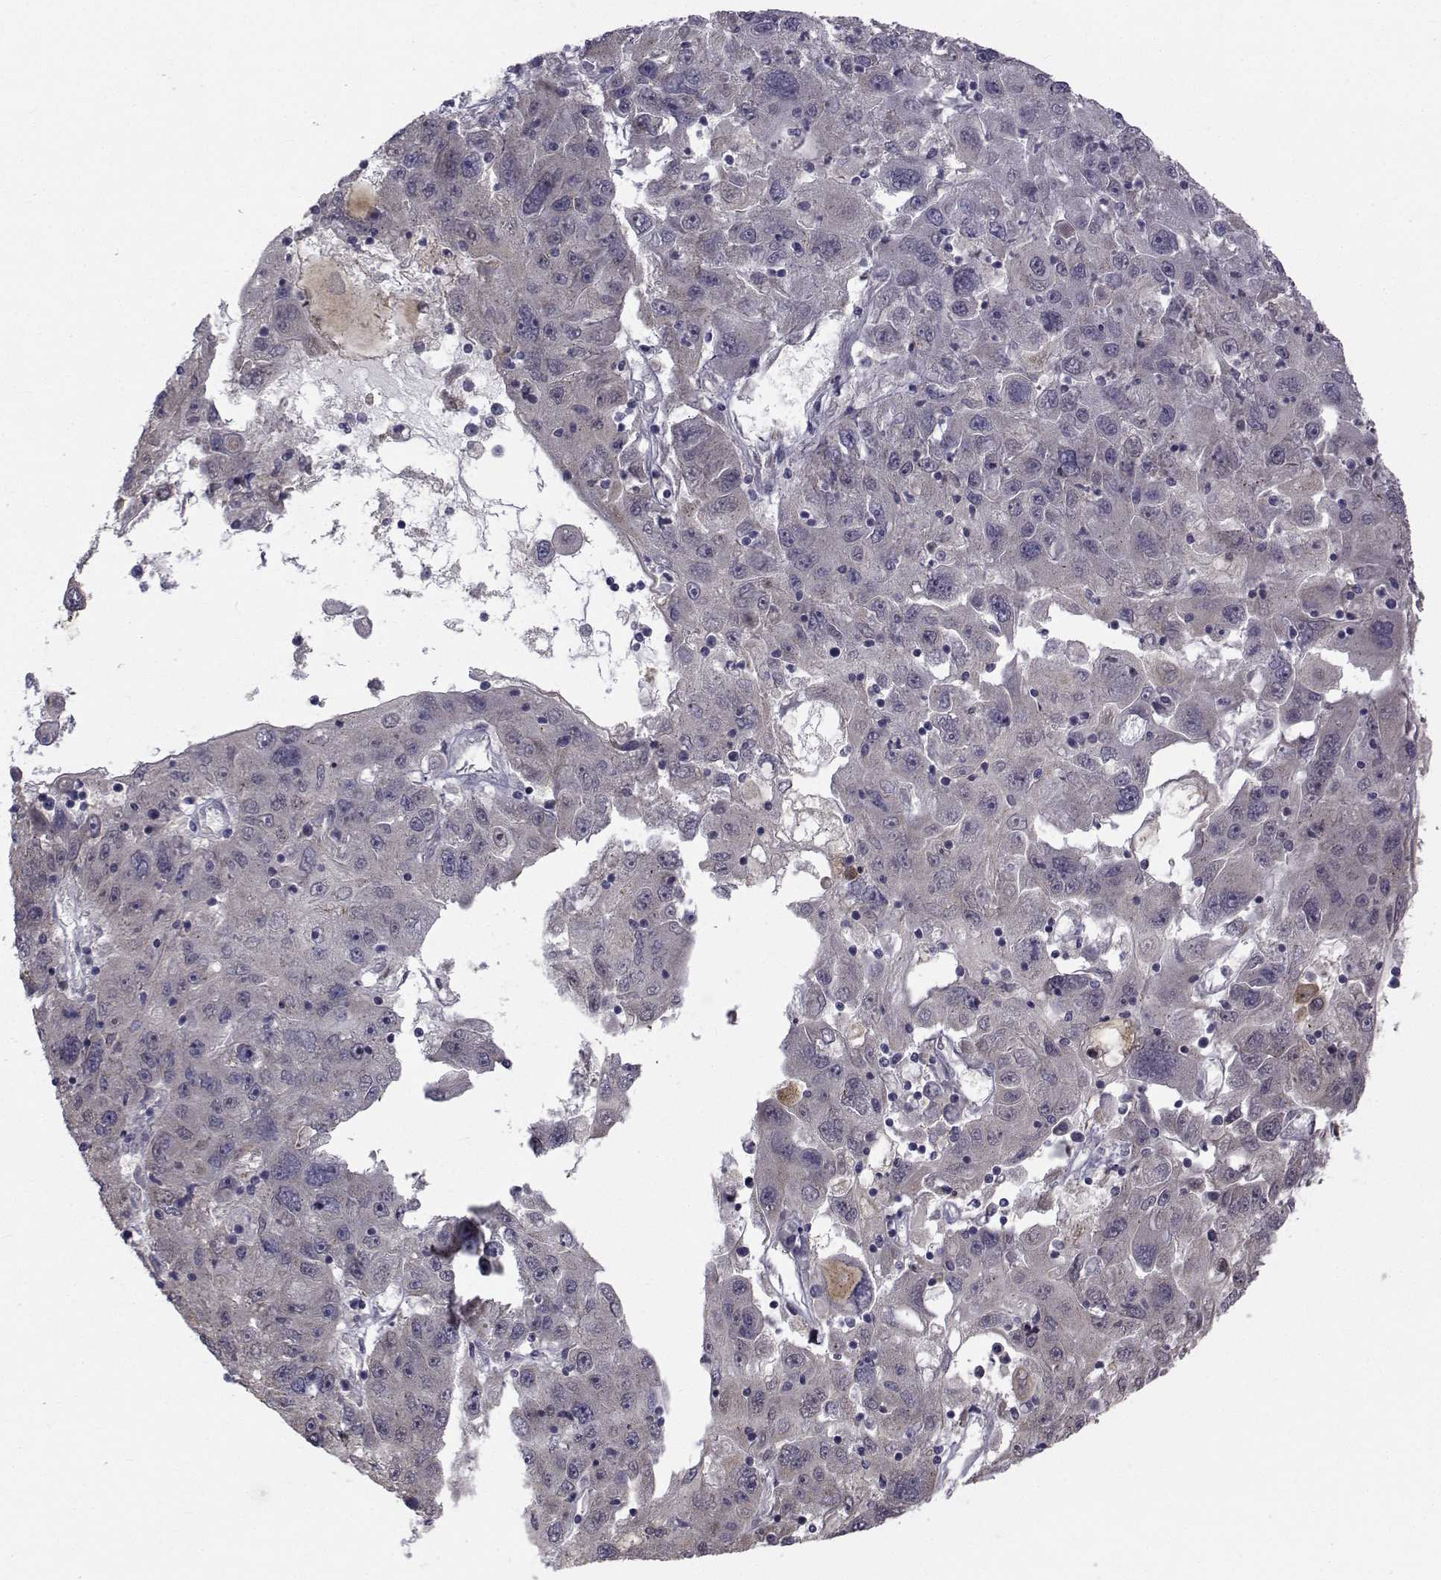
{"staining": {"intensity": "negative", "quantity": "none", "location": "none"}, "tissue": "stomach cancer", "cell_type": "Tumor cells", "image_type": "cancer", "snomed": [{"axis": "morphology", "description": "Adenocarcinoma, NOS"}, {"axis": "topography", "description": "Stomach"}], "caption": "Protein analysis of stomach cancer (adenocarcinoma) demonstrates no significant staining in tumor cells.", "gene": "ANGPT1", "patient": {"sex": "male", "age": 56}}